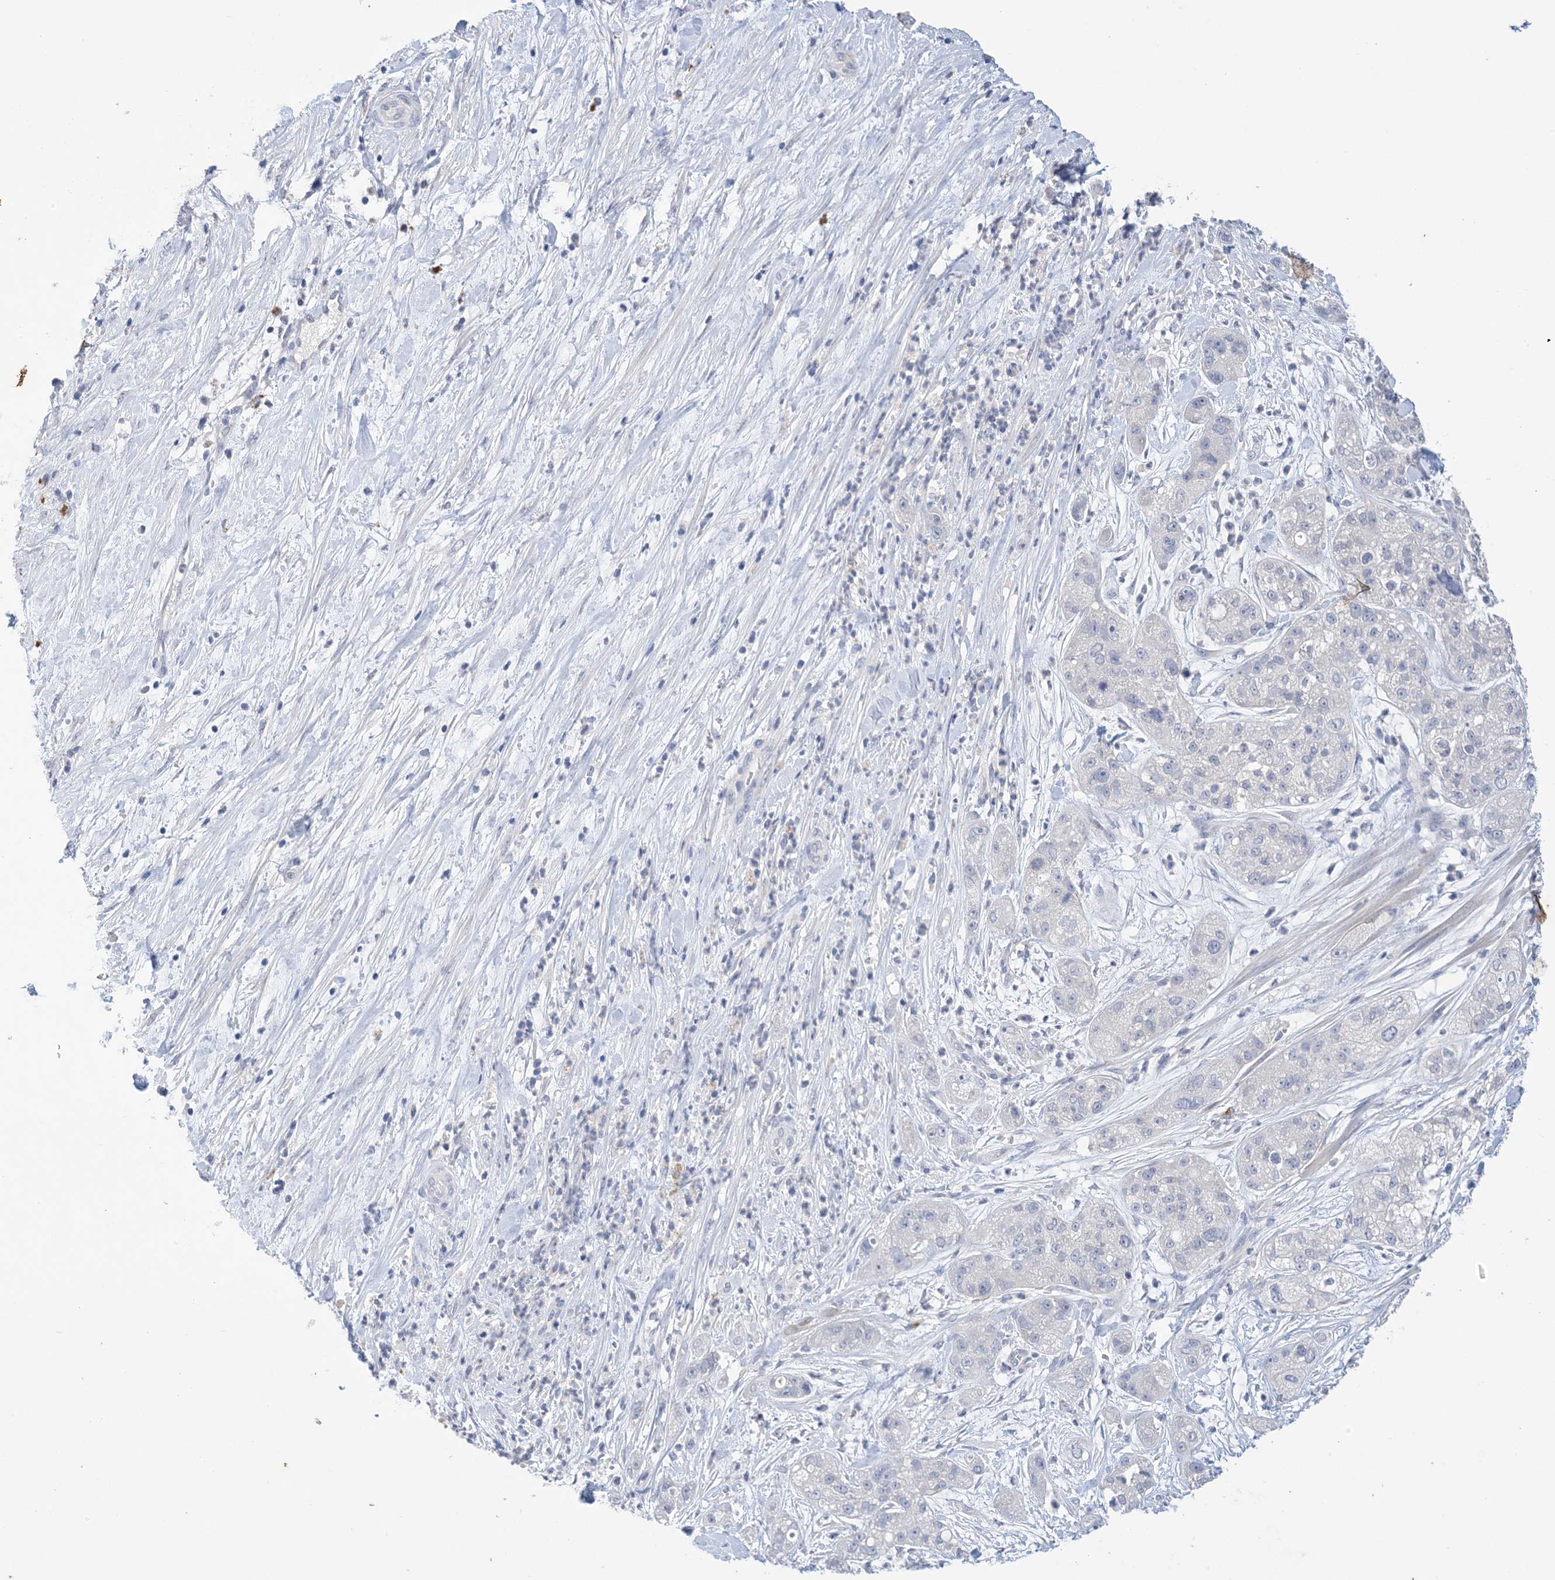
{"staining": {"intensity": "negative", "quantity": "none", "location": "none"}, "tissue": "pancreatic cancer", "cell_type": "Tumor cells", "image_type": "cancer", "snomed": [{"axis": "morphology", "description": "Adenocarcinoma, NOS"}, {"axis": "topography", "description": "Pancreas"}], "caption": "Pancreatic adenocarcinoma stained for a protein using immunohistochemistry (IHC) demonstrates no expression tumor cells.", "gene": "DSC3", "patient": {"sex": "female", "age": 78}}